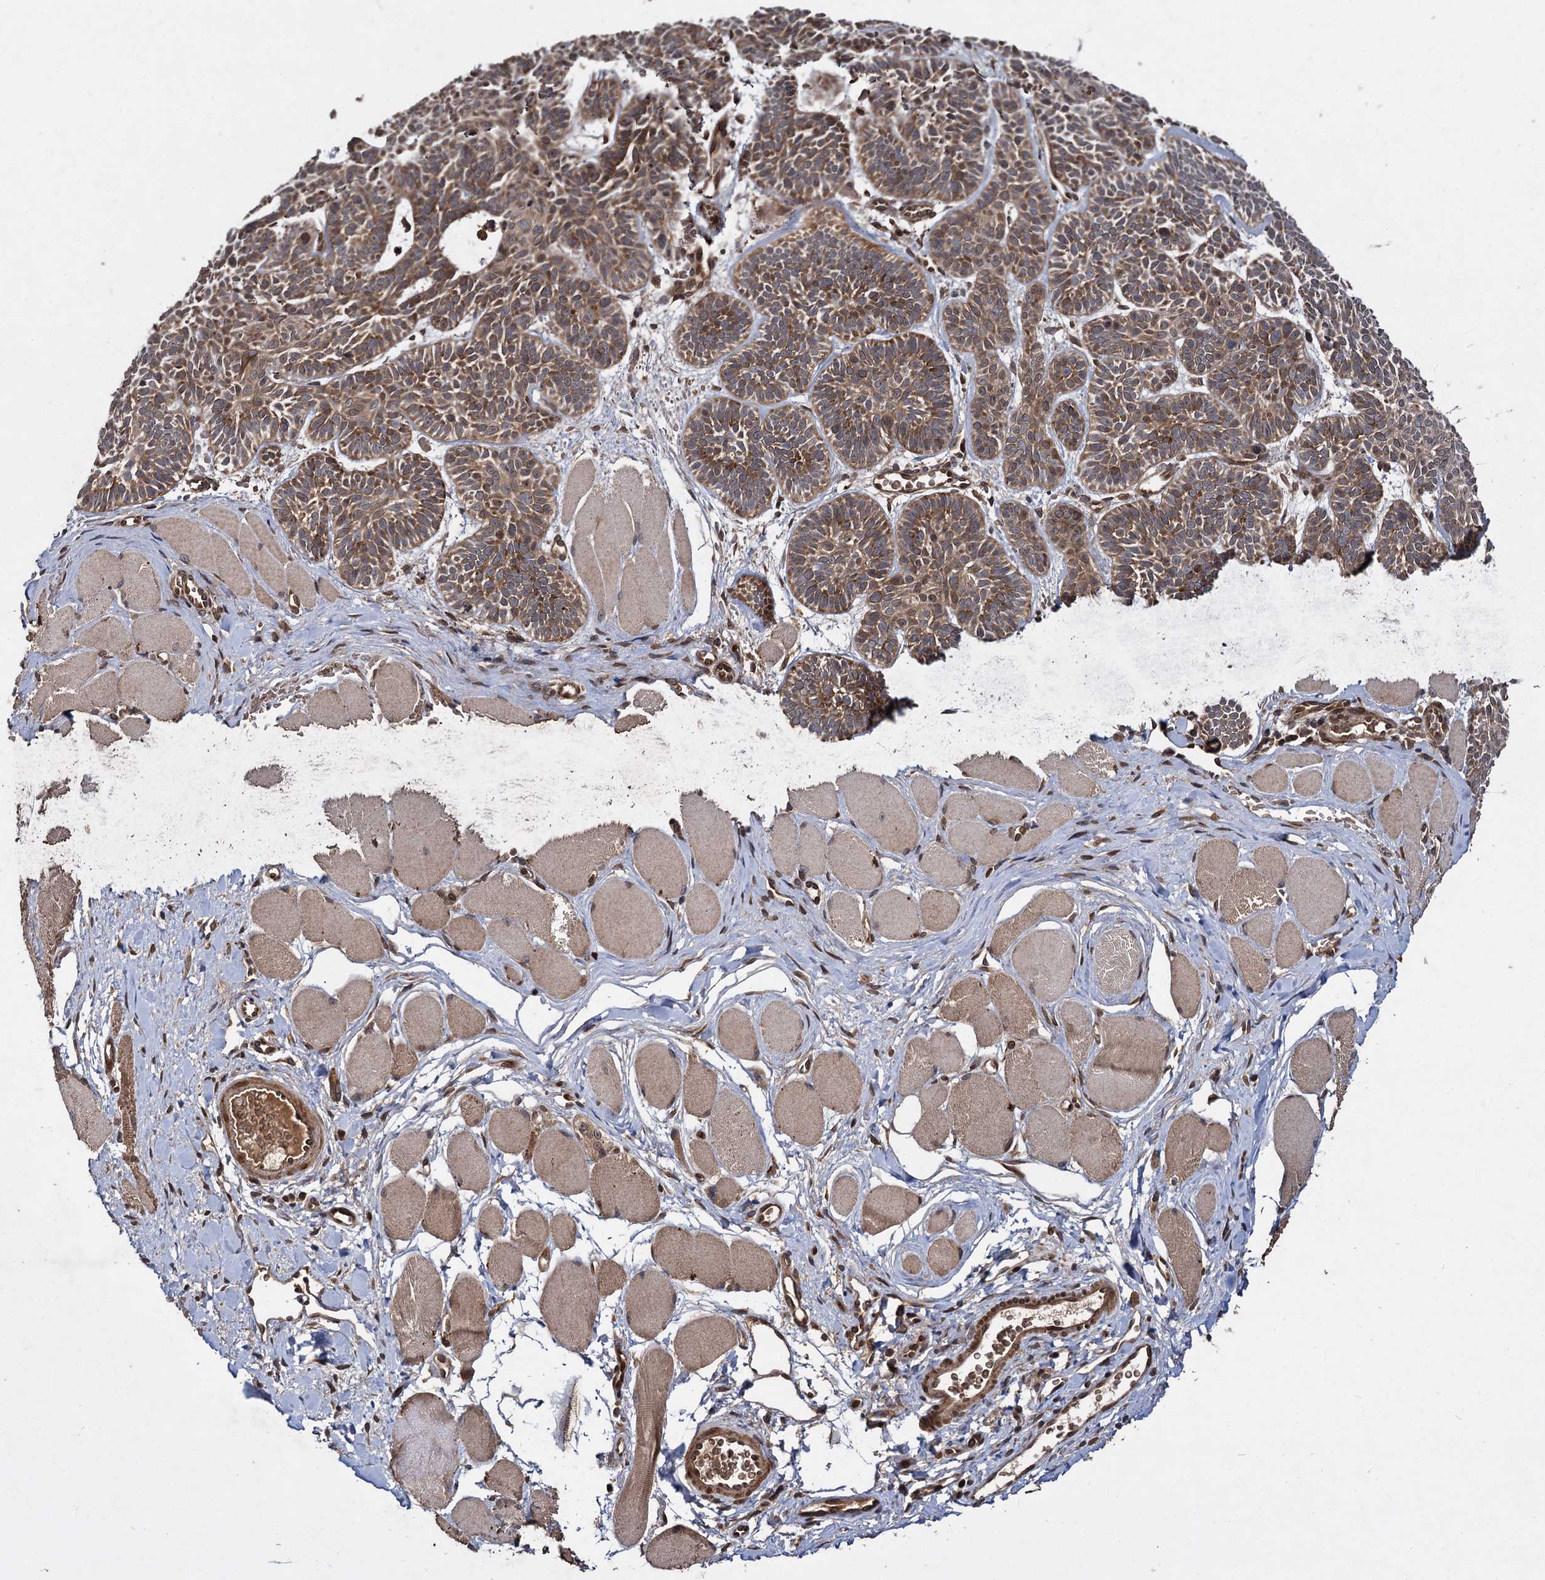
{"staining": {"intensity": "moderate", "quantity": ">75%", "location": "cytoplasmic/membranous"}, "tissue": "skin cancer", "cell_type": "Tumor cells", "image_type": "cancer", "snomed": [{"axis": "morphology", "description": "Basal cell carcinoma"}, {"axis": "topography", "description": "Skin"}], "caption": "Skin cancer (basal cell carcinoma) stained for a protein (brown) shows moderate cytoplasmic/membranous positive positivity in approximately >75% of tumor cells.", "gene": "DCP1B", "patient": {"sex": "male", "age": 85}}